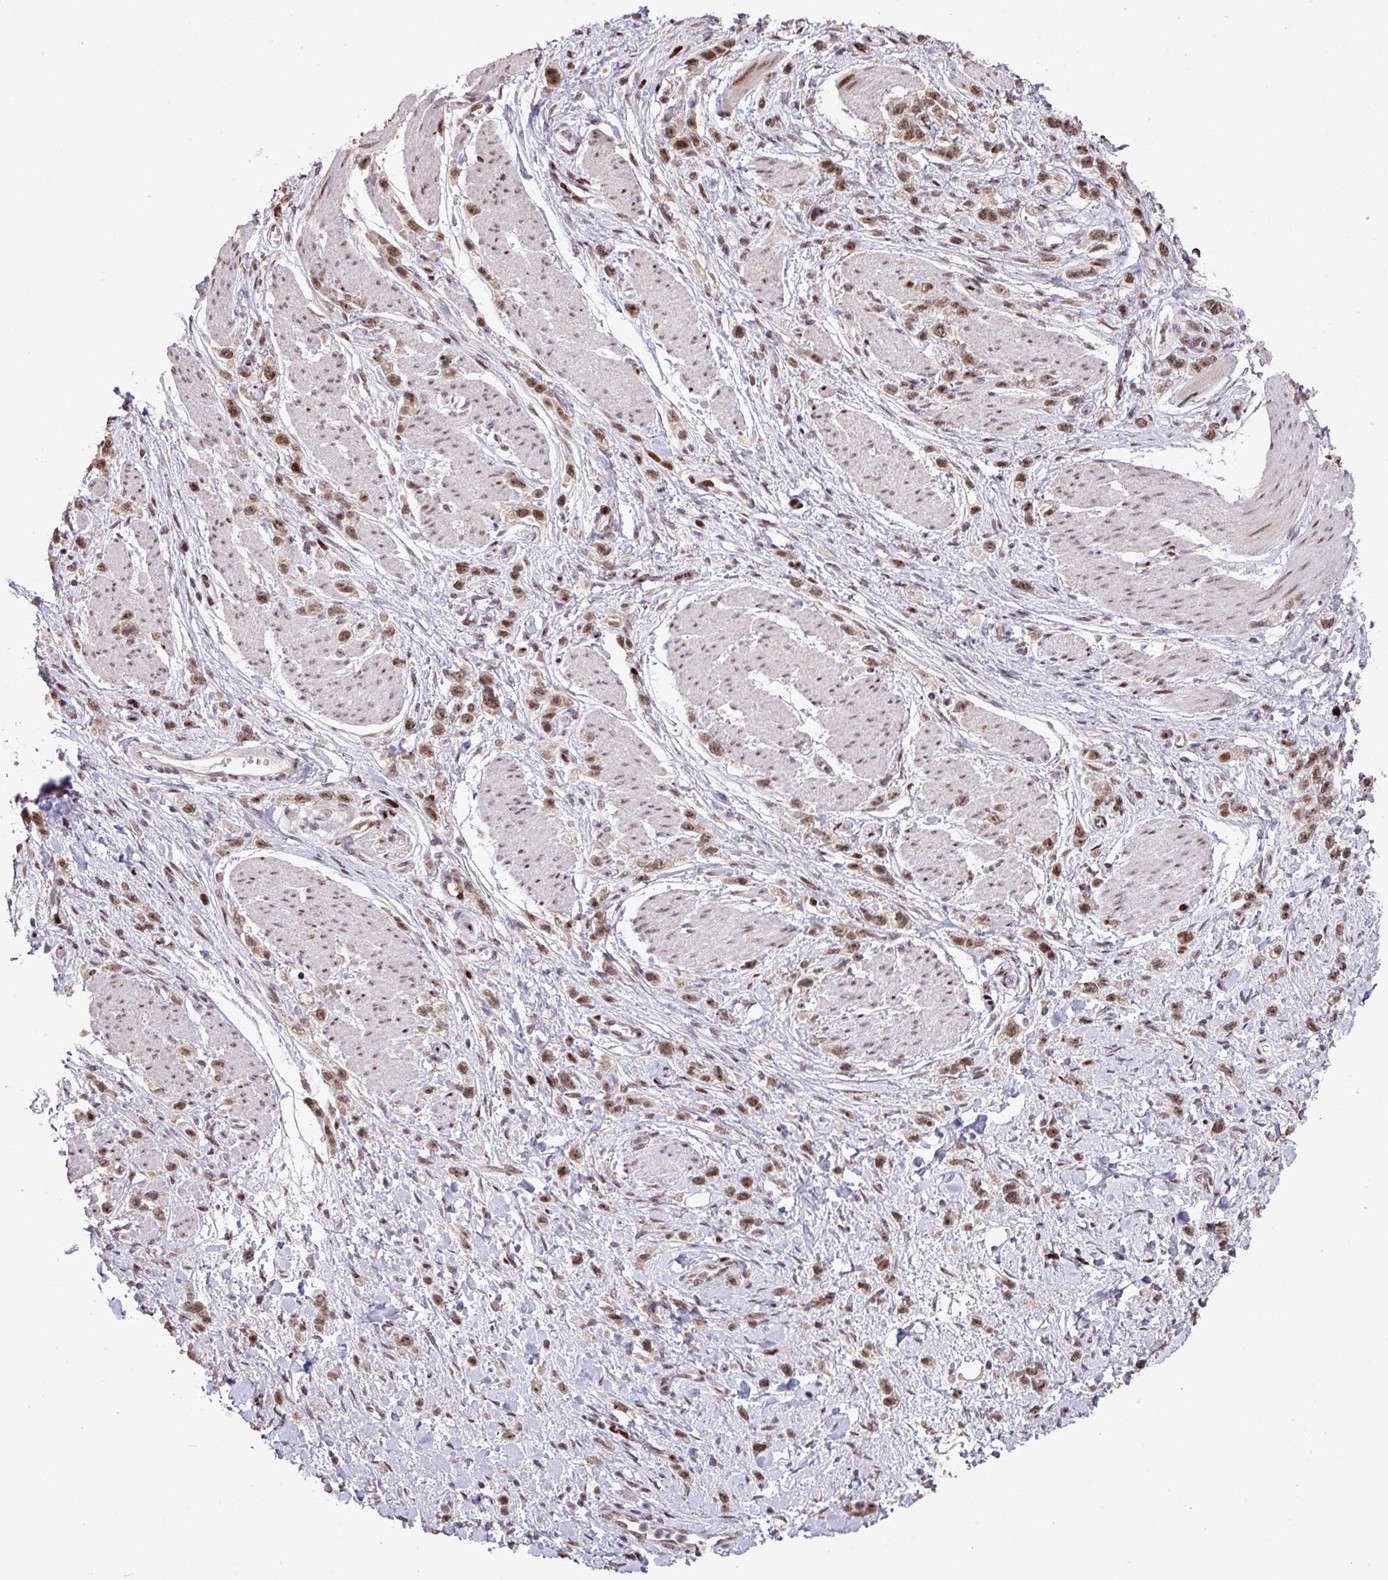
{"staining": {"intensity": "moderate", "quantity": ">75%", "location": "nuclear"}, "tissue": "stomach cancer", "cell_type": "Tumor cells", "image_type": "cancer", "snomed": [{"axis": "morphology", "description": "Adenocarcinoma, NOS"}, {"axis": "topography", "description": "Stomach"}], "caption": "Tumor cells exhibit medium levels of moderate nuclear positivity in about >75% of cells in adenocarcinoma (stomach).", "gene": "ZNF709", "patient": {"sex": "female", "age": 65}}